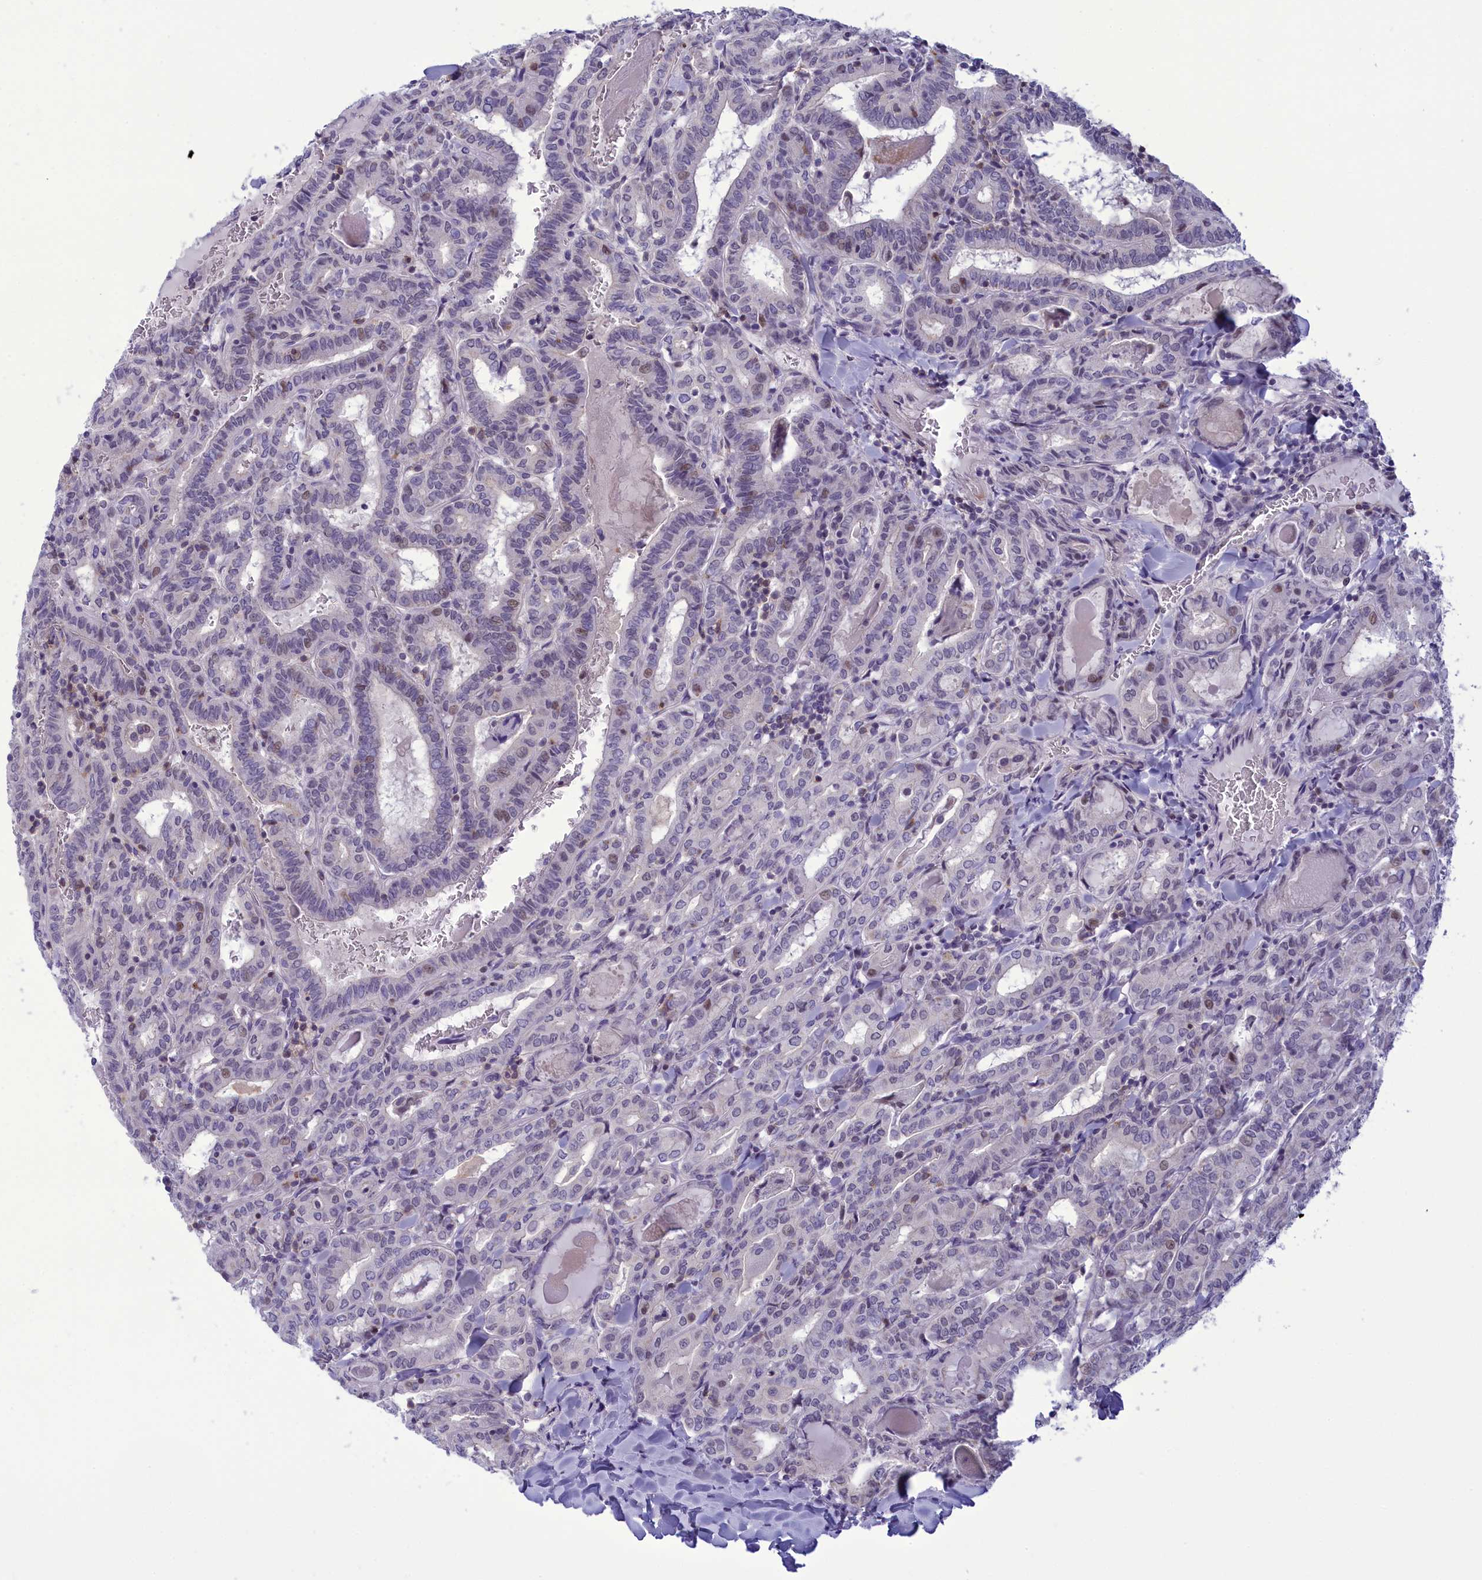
{"staining": {"intensity": "negative", "quantity": "none", "location": "none"}, "tissue": "thyroid cancer", "cell_type": "Tumor cells", "image_type": "cancer", "snomed": [{"axis": "morphology", "description": "Papillary adenocarcinoma, NOS"}, {"axis": "topography", "description": "Thyroid gland"}], "caption": "High magnification brightfield microscopy of thyroid cancer stained with DAB (3,3'-diaminobenzidine) (brown) and counterstained with hematoxylin (blue): tumor cells show no significant staining. Brightfield microscopy of immunohistochemistry stained with DAB (brown) and hematoxylin (blue), captured at high magnification.", "gene": "CORO2A", "patient": {"sex": "female", "age": 72}}